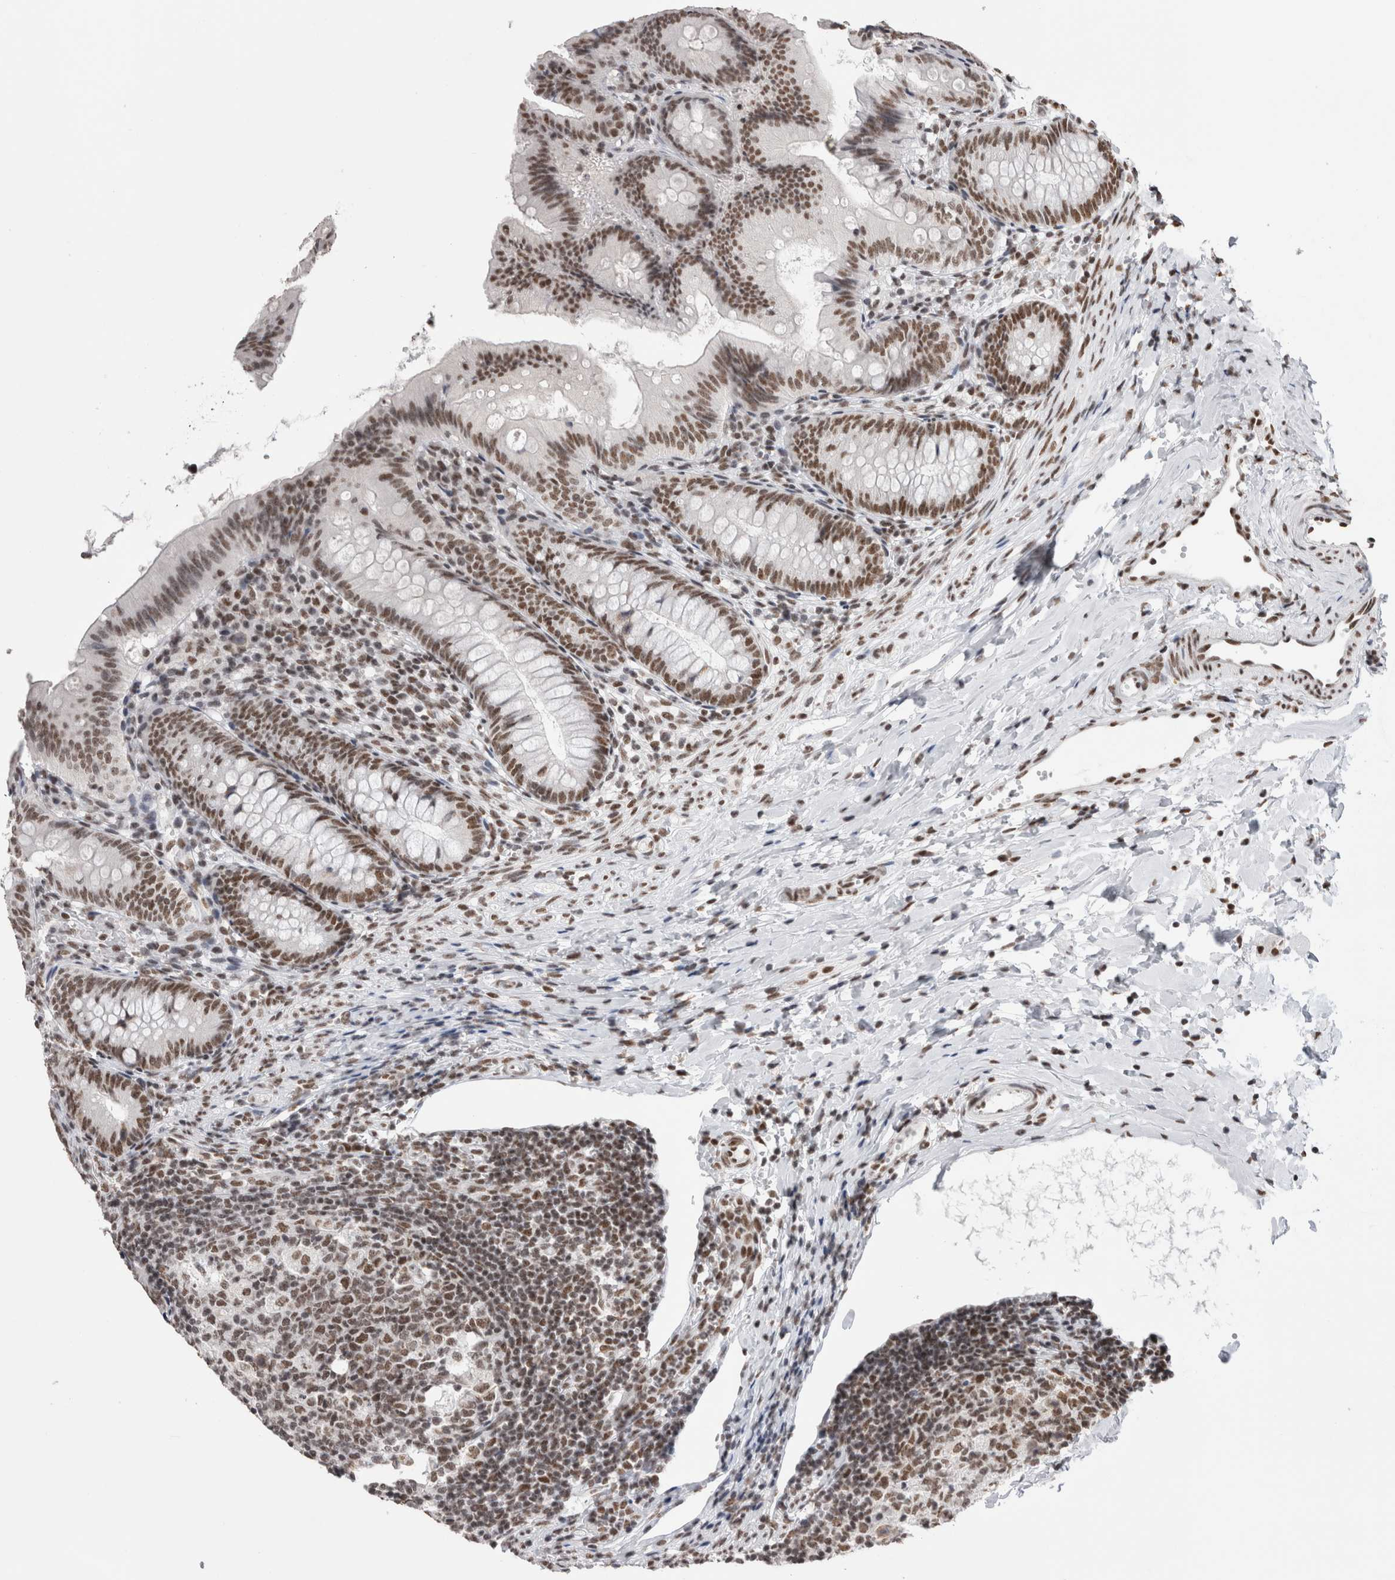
{"staining": {"intensity": "moderate", "quantity": ">75%", "location": "nuclear"}, "tissue": "appendix", "cell_type": "Glandular cells", "image_type": "normal", "snomed": [{"axis": "morphology", "description": "Normal tissue, NOS"}, {"axis": "topography", "description": "Appendix"}], "caption": "A histopathology image of appendix stained for a protein shows moderate nuclear brown staining in glandular cells. (DAB (3,3'-diaminobenzidine) IHC, brown staining for protein, blue staining for nuclei).", "gene": "SMC1A", "patient": {"sex": "male", "age": 1}}